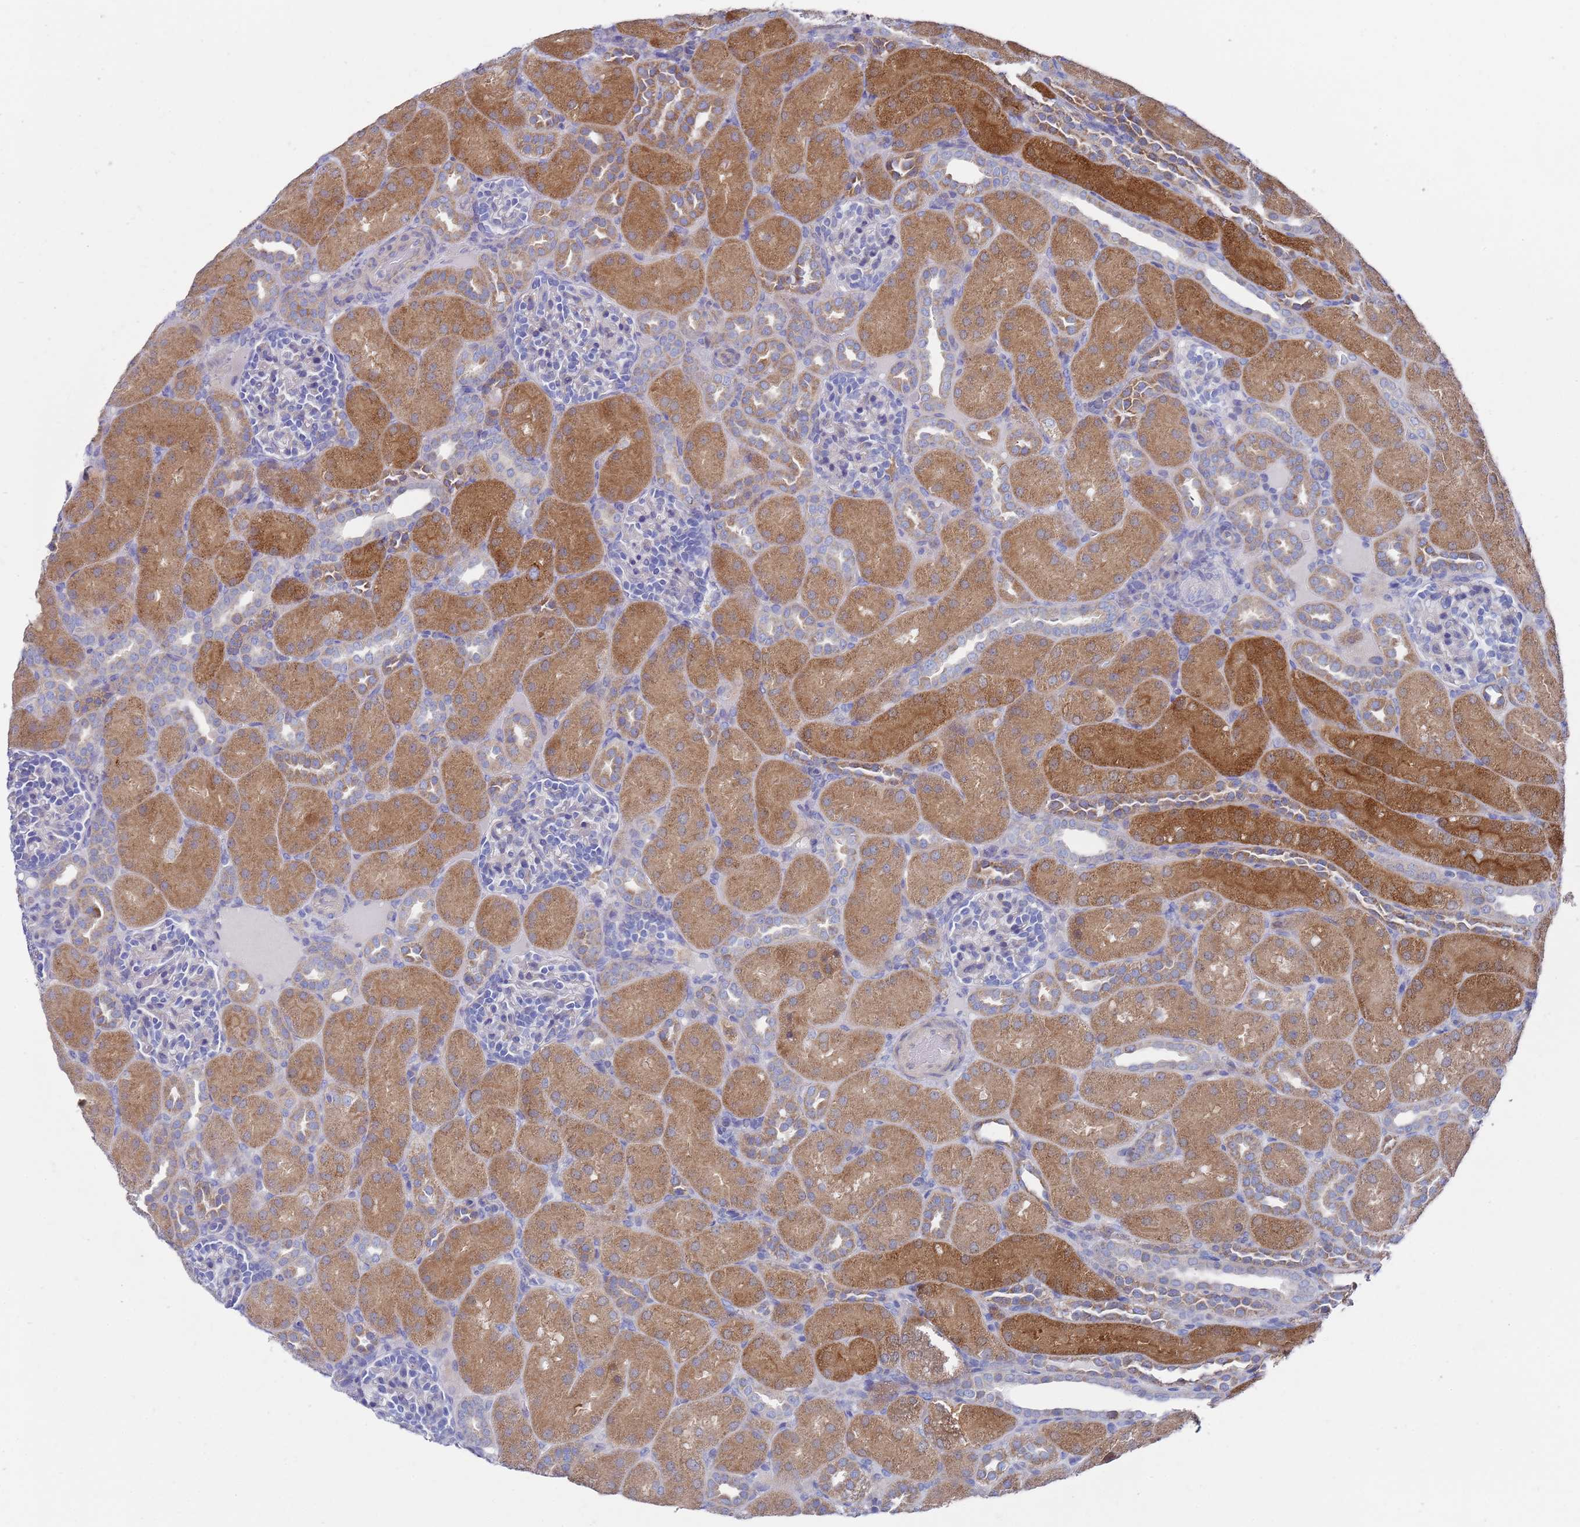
{"staining": {"intensity": "negative", "quantity": "none", "location": "none"}, "tissue": "kidney", "cell_type": "Cells in glomeruli", "image_type": "normal", "snomed": [{"axis": "morphology", "description": "Normal tissue, NOS"}, {"axis": "topography", "description": "Kidney"}], "caption": "The photomicrograph demonstrates no significant expression in cells in glomeruli of kidney.", "gene": "SCAPER", "patient": {"sex": "male", "age": 1}}